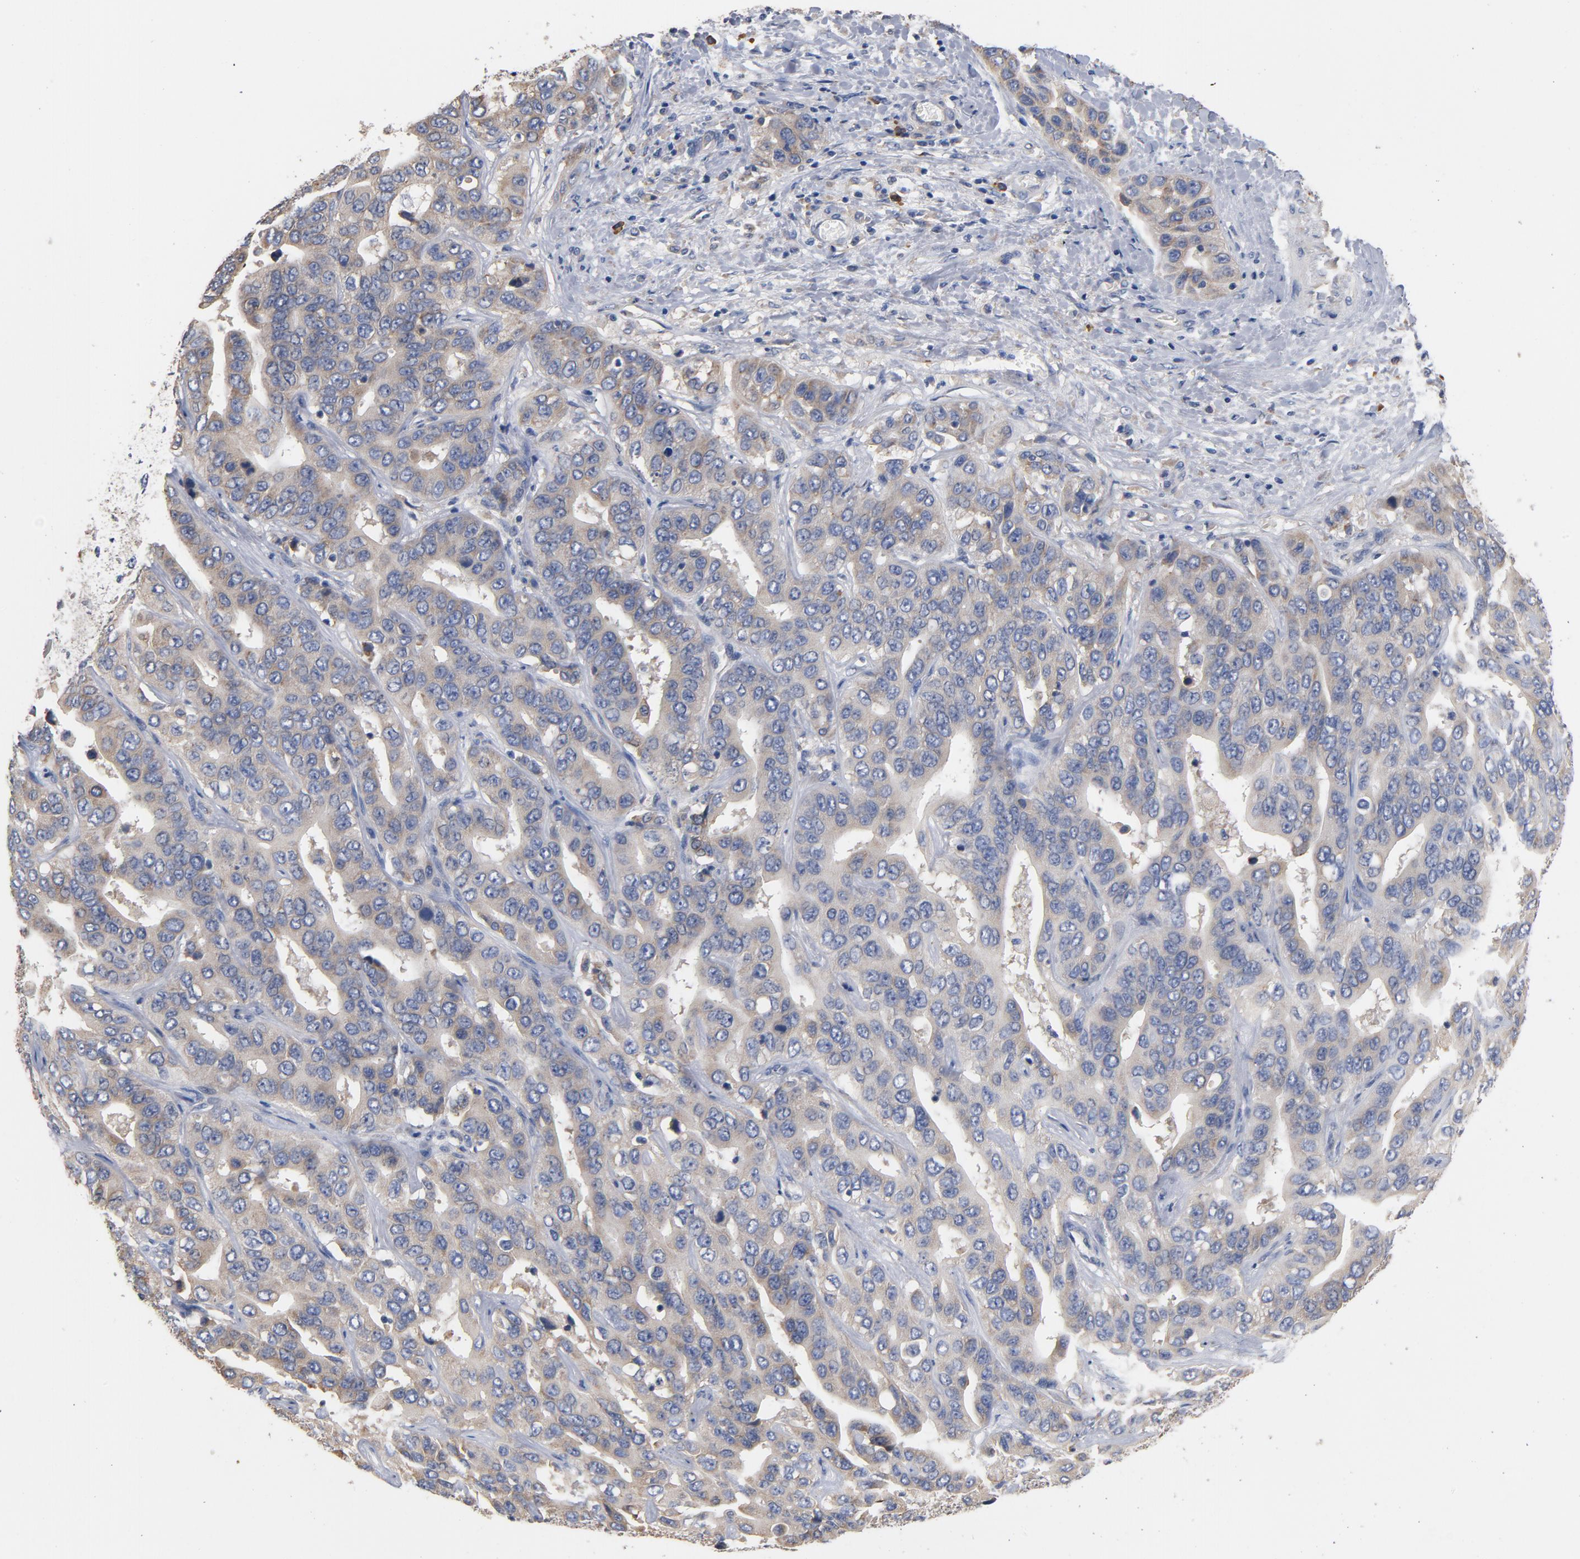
{"staining": {"intensity": "weak", "quantity": "25%-75%", "location": "cytoplasmic/membranous"}, "tissue": "liver cancer", "cell_type": "Tumor cells", "image_type": "cancer", "snomed": [{"axis": "morphology", "description": "Cholangiocarcinoma"}, {"axis": "topography", "description": "Liver"}], "caption": "Protein expression analysis of liver cancer (cholangiocarcinoma) shows weak cytoplasmic/membranous expression in approximately 25%-75% of tumor cells.", "gene": "TLR4", "patient": {"sex": "female", "age": 52}}